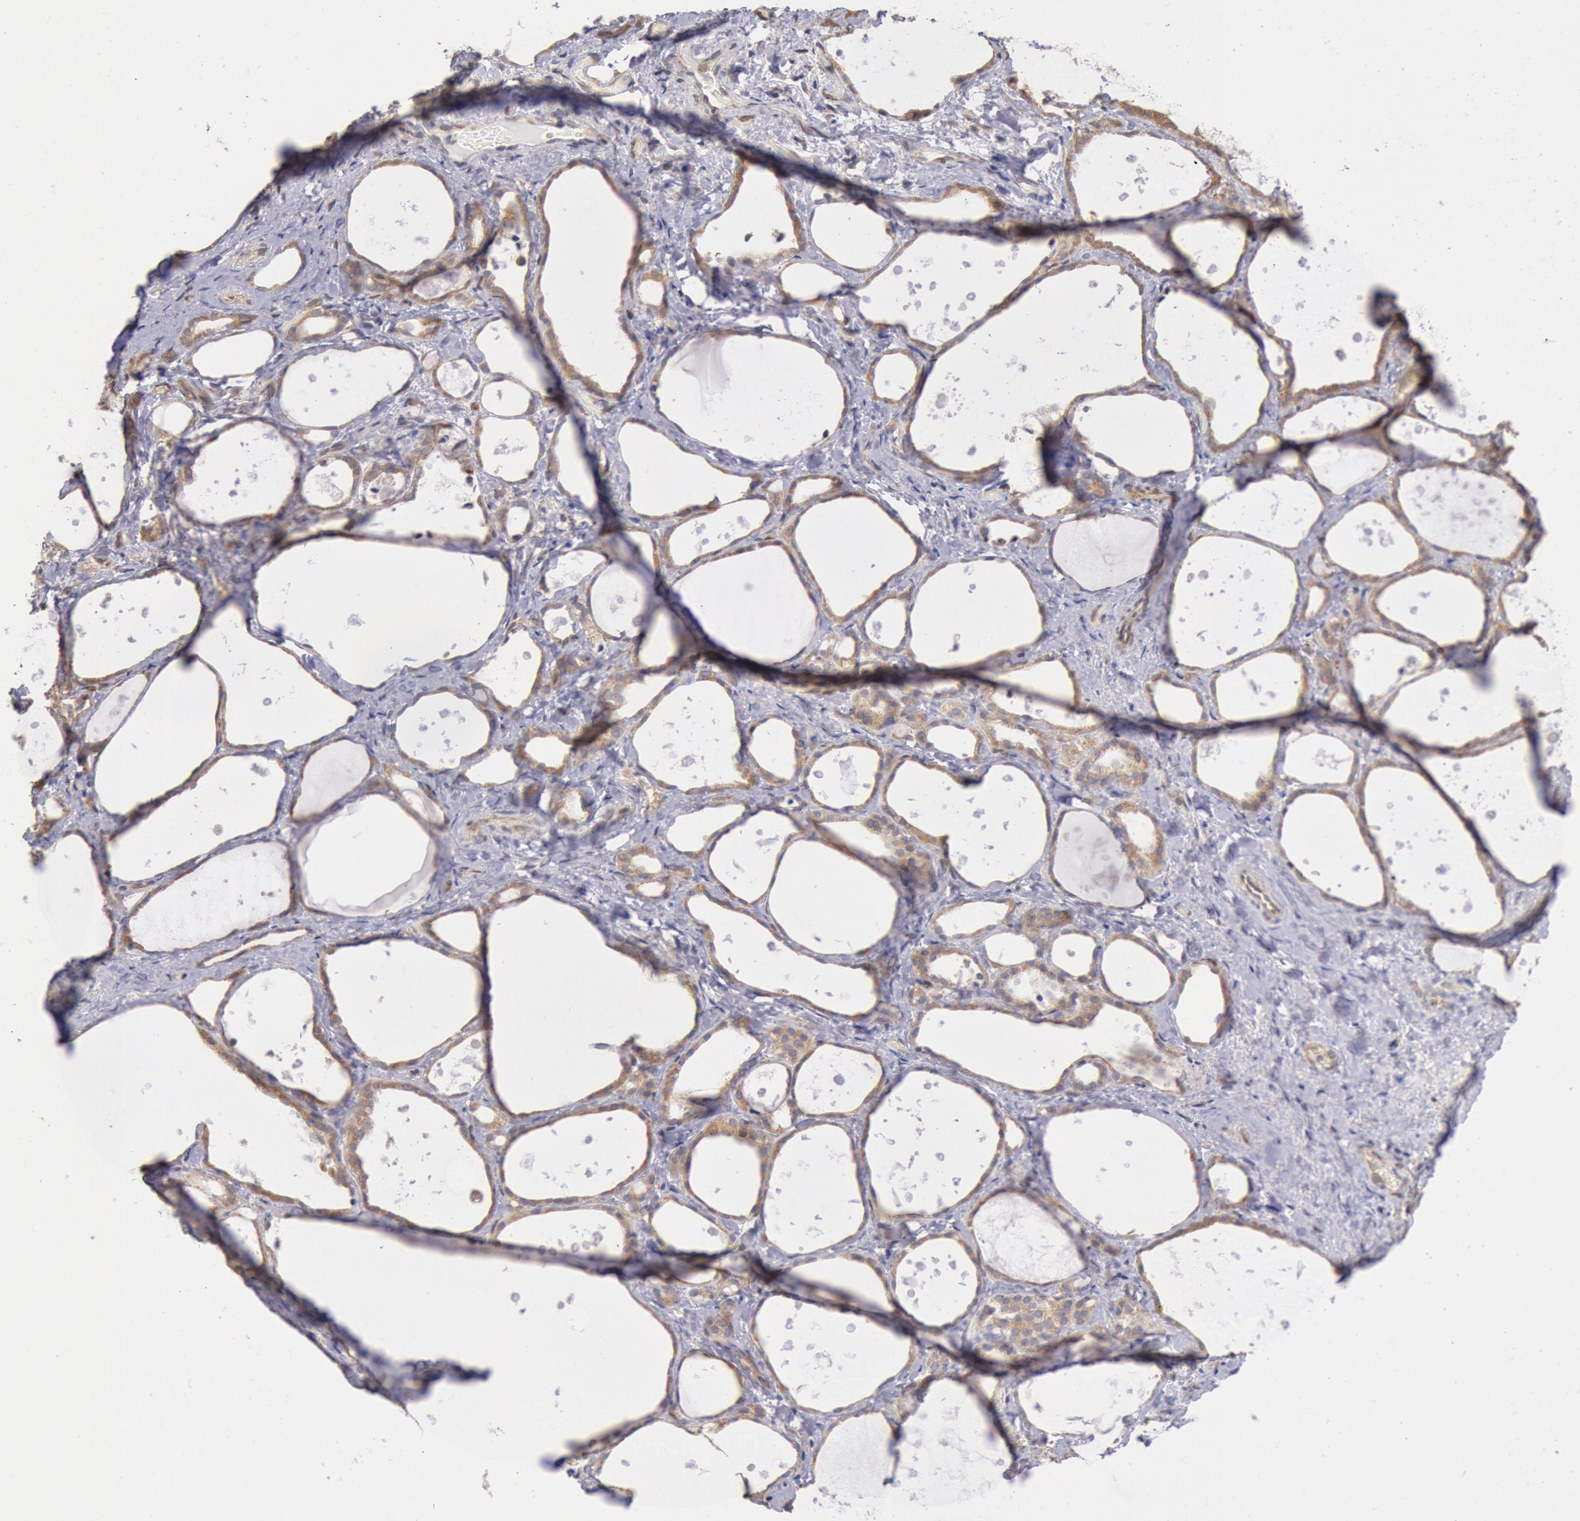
{"staining": {"intensity": "moderate", "quantity": ">75%", "location": "cytoplasmic/membranous"}, "tissue": "thyroid gland", "cell_type": "Glandular cells", "image_type": "normal", "snomed": [{"axis": "morphology", "description": "Normal tissue, NOS"}, {"axis": "topography", "description": "Thyroid gland"}], "caption": "Benign thyroid gland was stained to show a protein in brown. There is medium levels of moderate cytoplasmic/membranous positivity in approximately >75% of glandular cells.", "gene": "DRG1", "patient": {"sex": "female", "age": 75}}